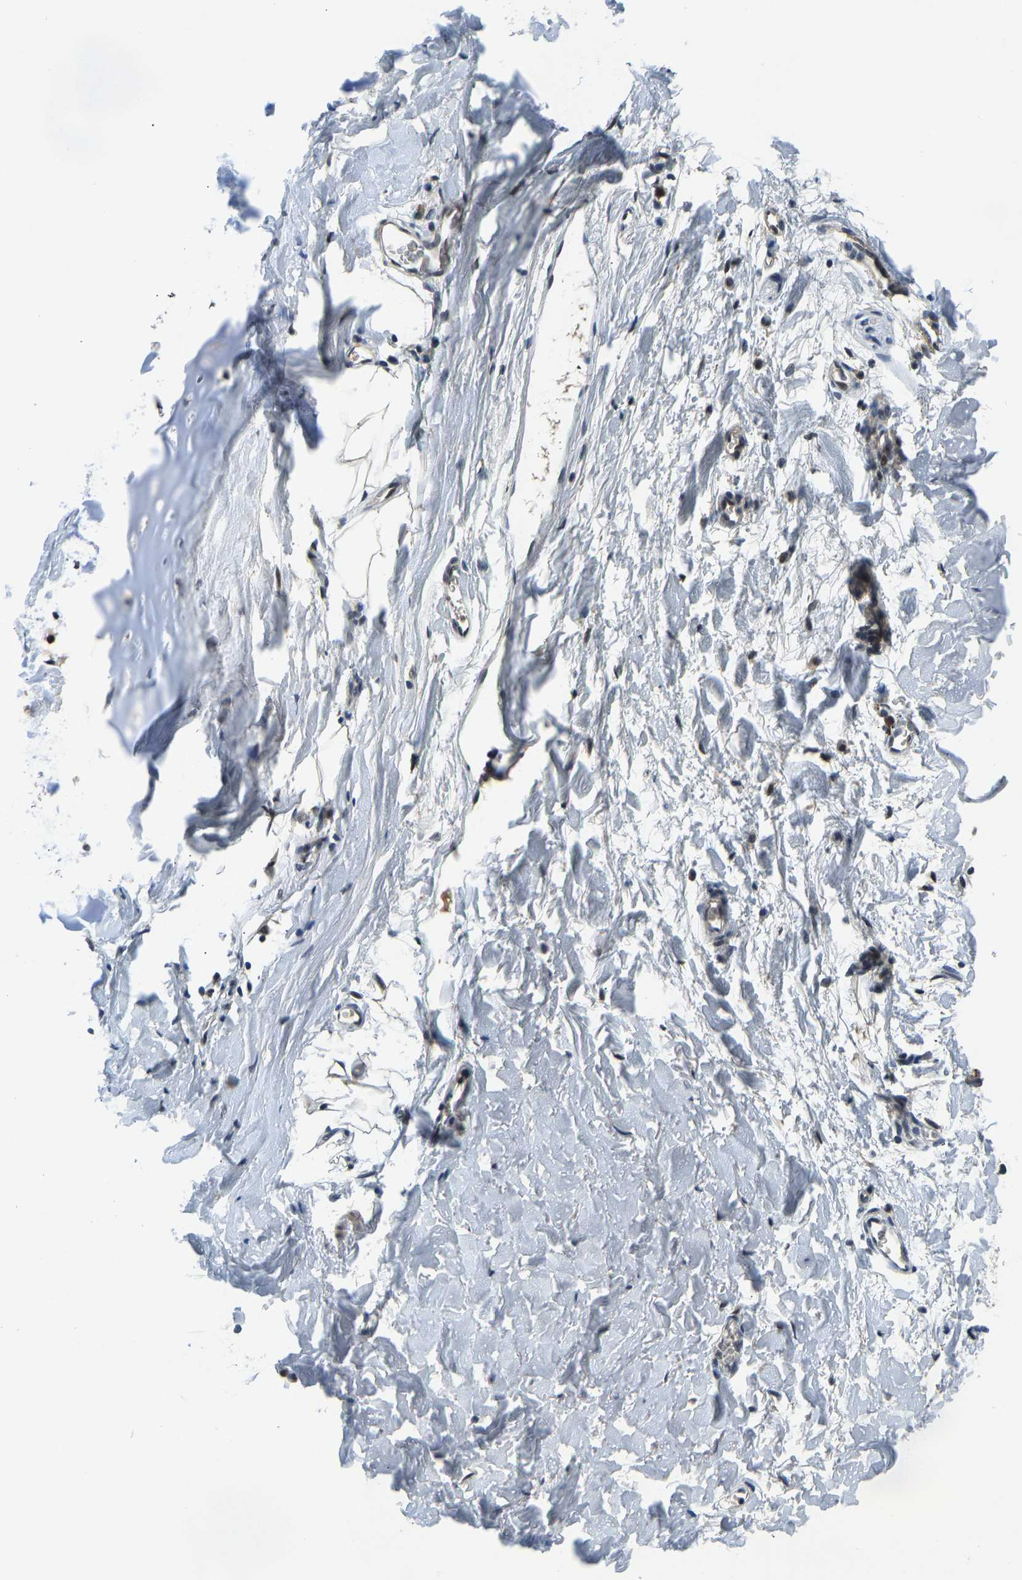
{"staining": {"intensity": "moderate", "quantity": ">75%", "location": "nuclear"}, "tissue": "adipose tissue", "cell_type": "Adipocytes", "image_type": "normal", "snomed": [{"axis": "morphology", "description": "Normal tissue, NOS"}, {"axis": "topography", "description": "Cartilage tissue"}, {"axis": "topography", "description": "Bronchus"}], "caption": "Immunohistochemical staining of normal human adipose tissue demonstrates >75% levels of moderate nuclear protein staining in about >75% of adipocytes.", "gene": "RLIM", "patient": {"sex": "female", "age": 53}}